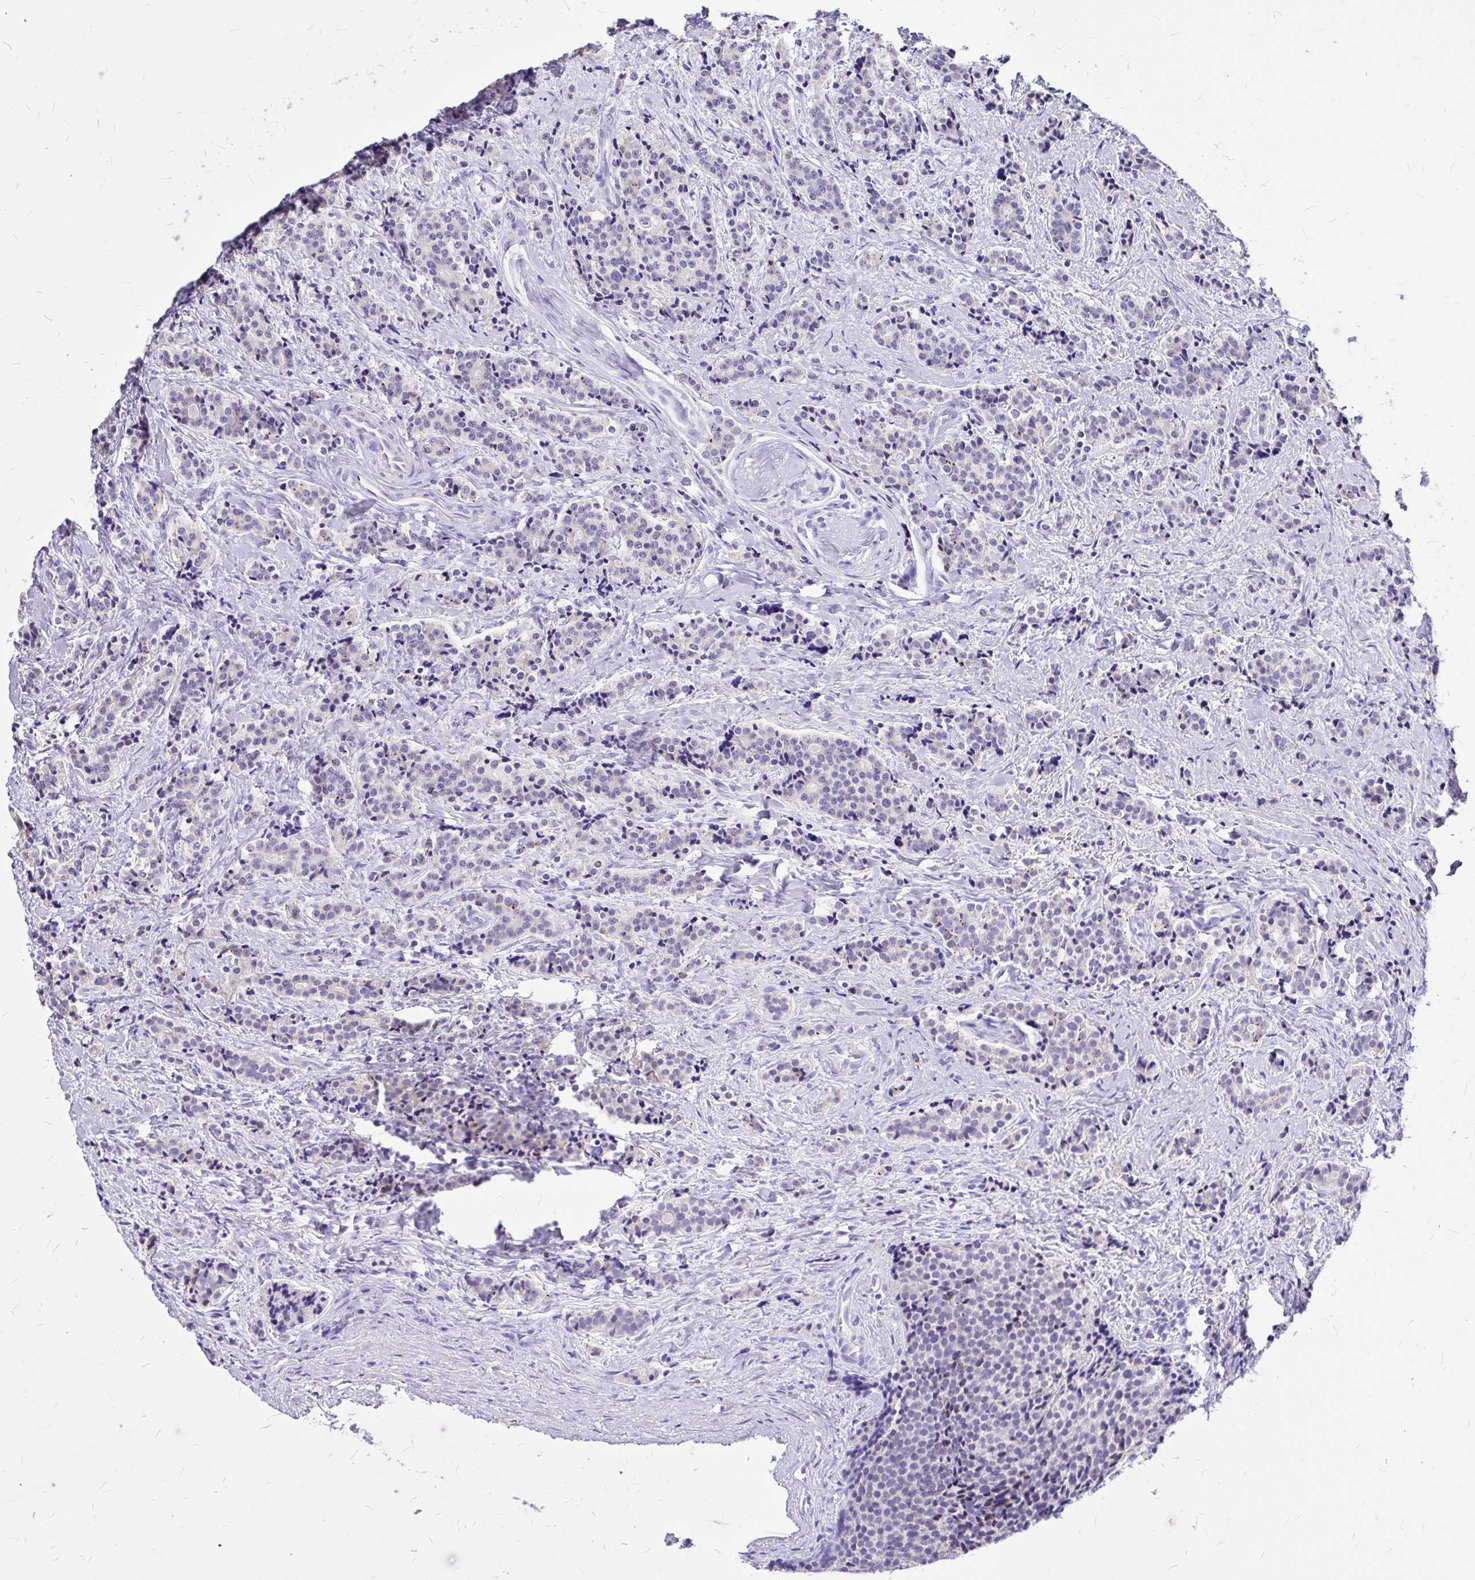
{"staining": {"intensity": "negative", "quantity": "none", "location": "none"}, "tissue": "carcinoid", "cell_type": "Tumor cells", "image_type": "cancer", "snomed": [{"axis": "morphology", "description": "Carcinoid, malignant, NOS"}, {"axis": "topography", "description": "Small intestine"}], "caption": "Immunohistochemistry (IHC) histopathology image of neoplastic tissue: human carcinoid stained with DAB reveals no significant protein positivity in tumor cells.", "gene": "CLEC1B", "patient": {"sex": "female", "age": 73}}